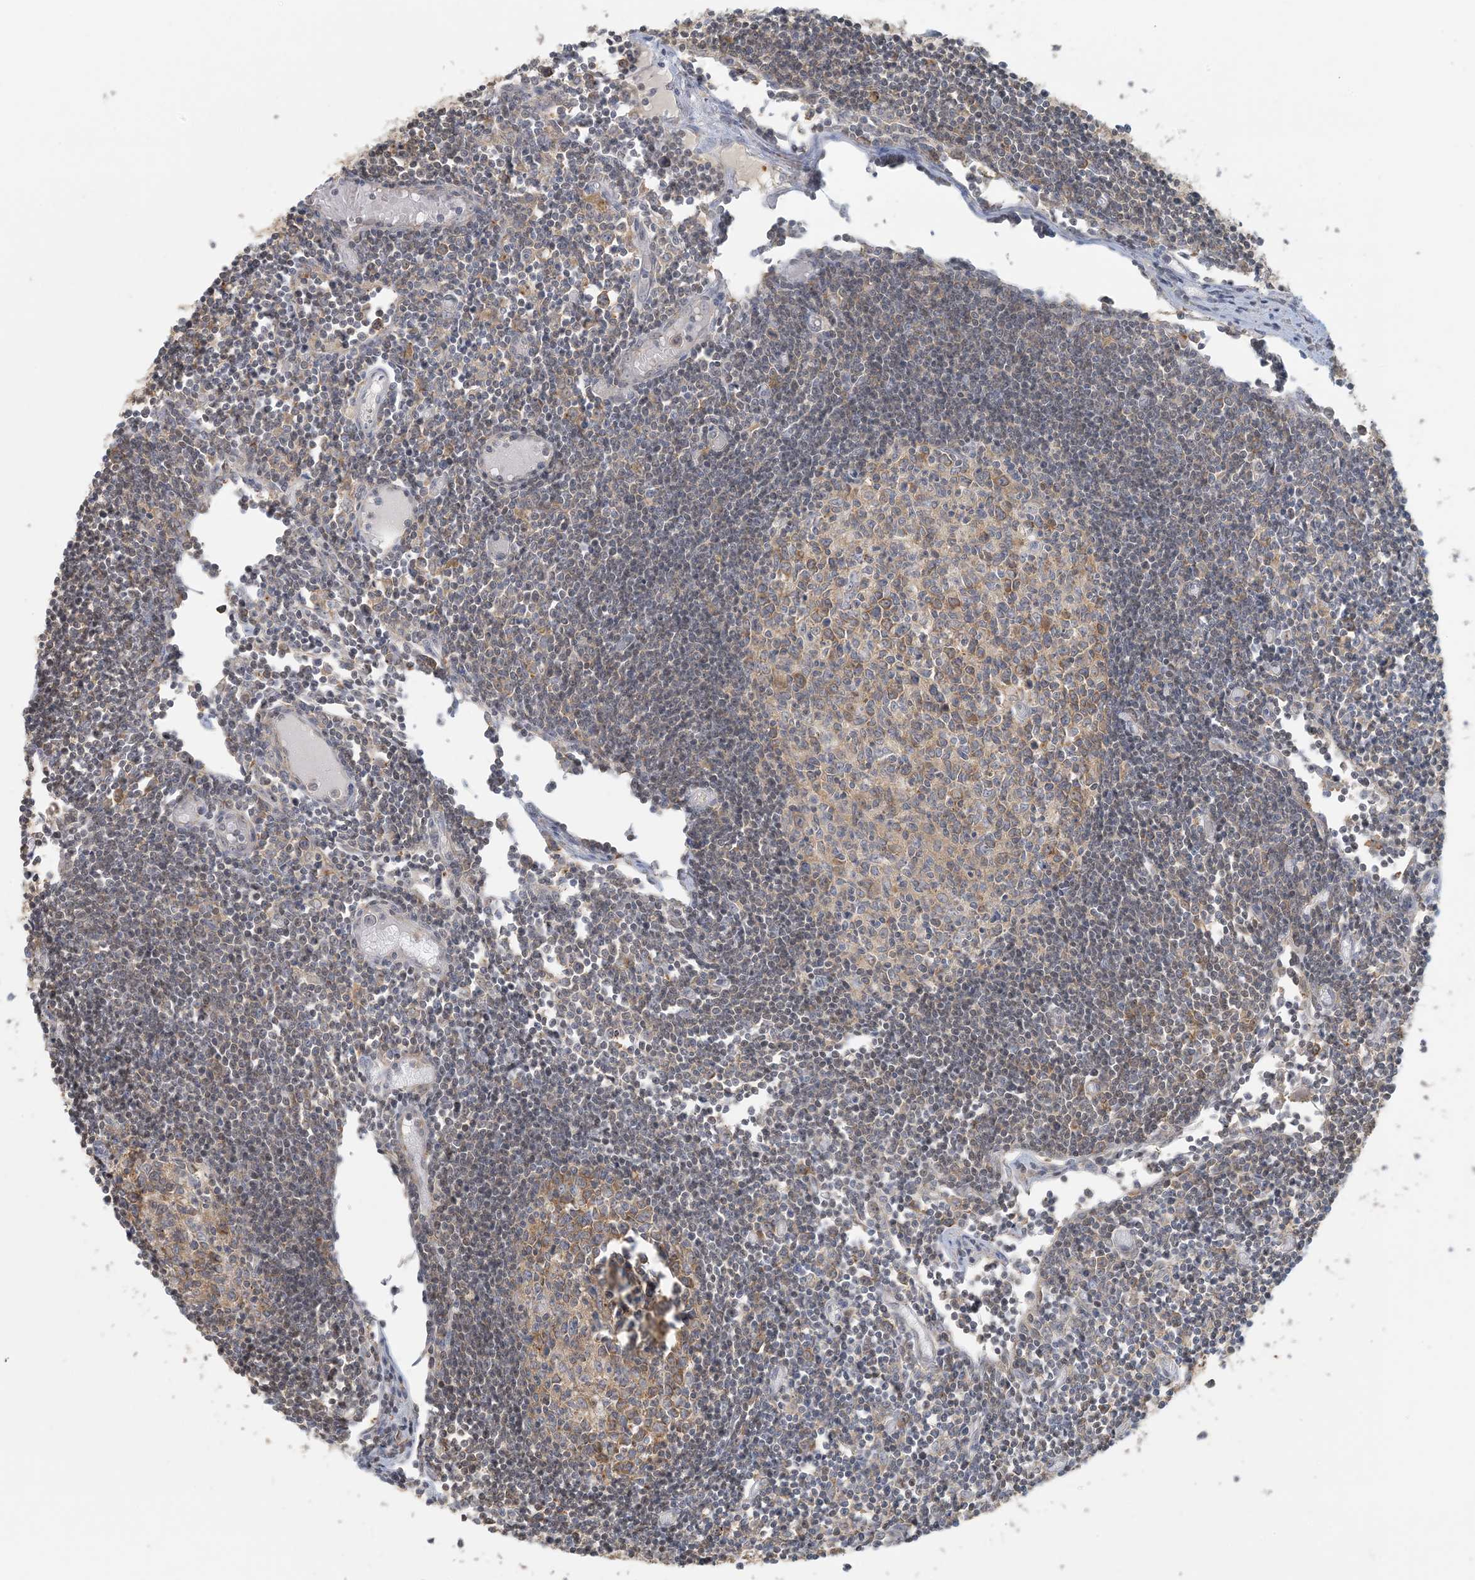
{"staining": {"intensity": "moderate", "quantity": "25%-75%", "location": "cytoplasmic/membranous"}, "tissue": "lymph node", "cell_type": "Germinal center cells", "image_type": "normal", "snomed": [{"axis": "morphology", "description": "Normal tissue, NOS"}, {"axis": "topography", "description": "Lymph node"}], "caption": "This is a histology image of immunohistochemistry staining of normal lymph node, which shows moderate staining in the cytoplasmic/membranous of germinal center cells.", "gene": "HACL1", "patient": {"sex": "female", "age": 11}}